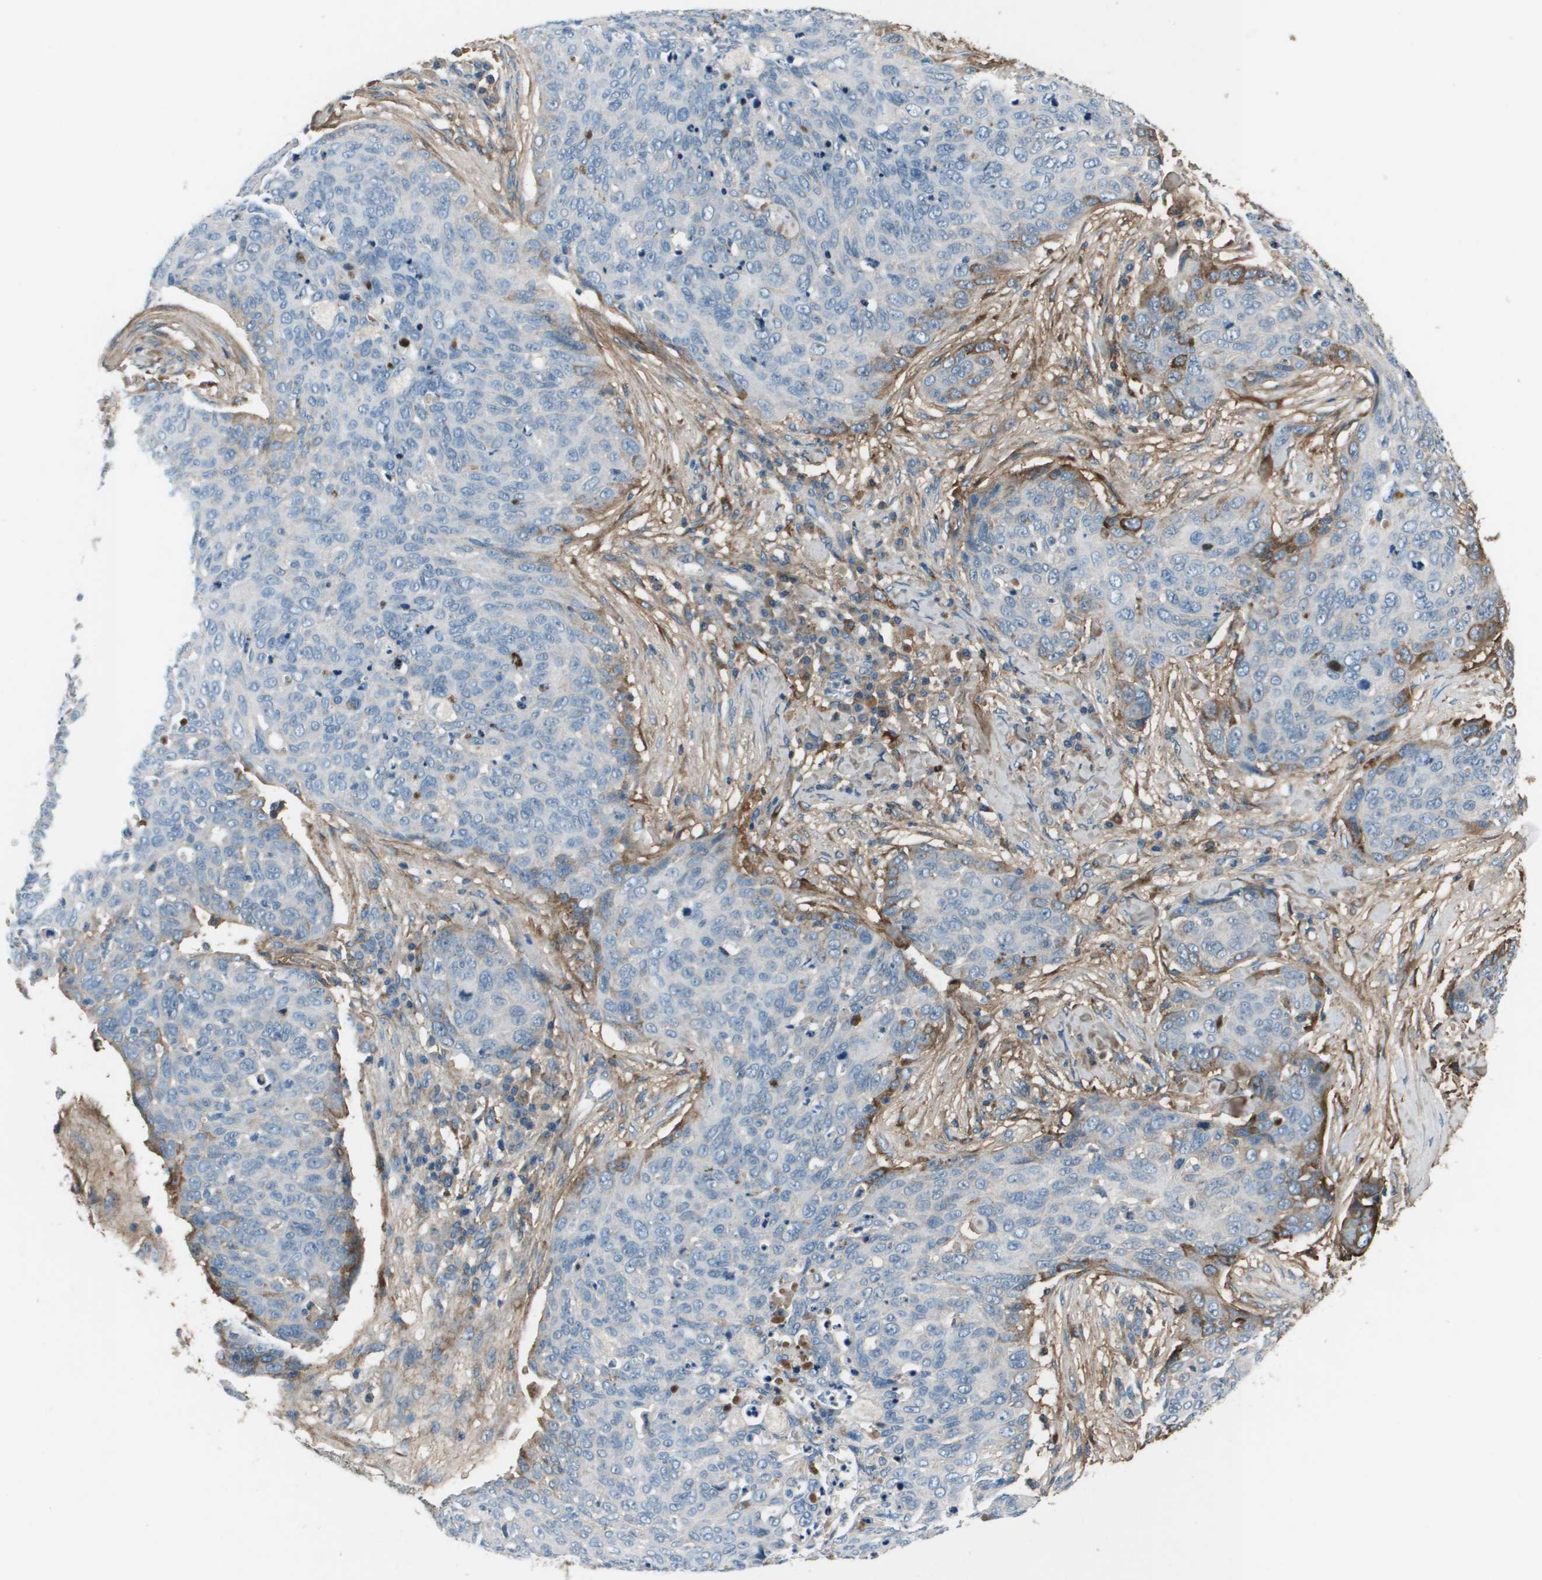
{"staining": {"intensity": "negative", "quantity": "none", "location": "none"}, "tissue": "skin cancer", "cell_type": "Tumor cells", "image_type": "cancer", "snomed": [{"axis": "morphology", "description": "Squamous cell carcinoma in situ, NOS"}, {"axis": "morphology", "description": "Squamous cell carcinoma, NOS"}, {"axis": "topography", "description": "Skin"}], "caption": "The photomicrograph shows no significant expression in tumor cells of skin cancer (squamous cell carcinoma in situ). Brightfield microscopy of IHC stained with DAB (brown) and hematoxylin (blue), captured at high magnification.", "gene": "PCOLCE", "patient": {"sex": "male", "age": 93}}